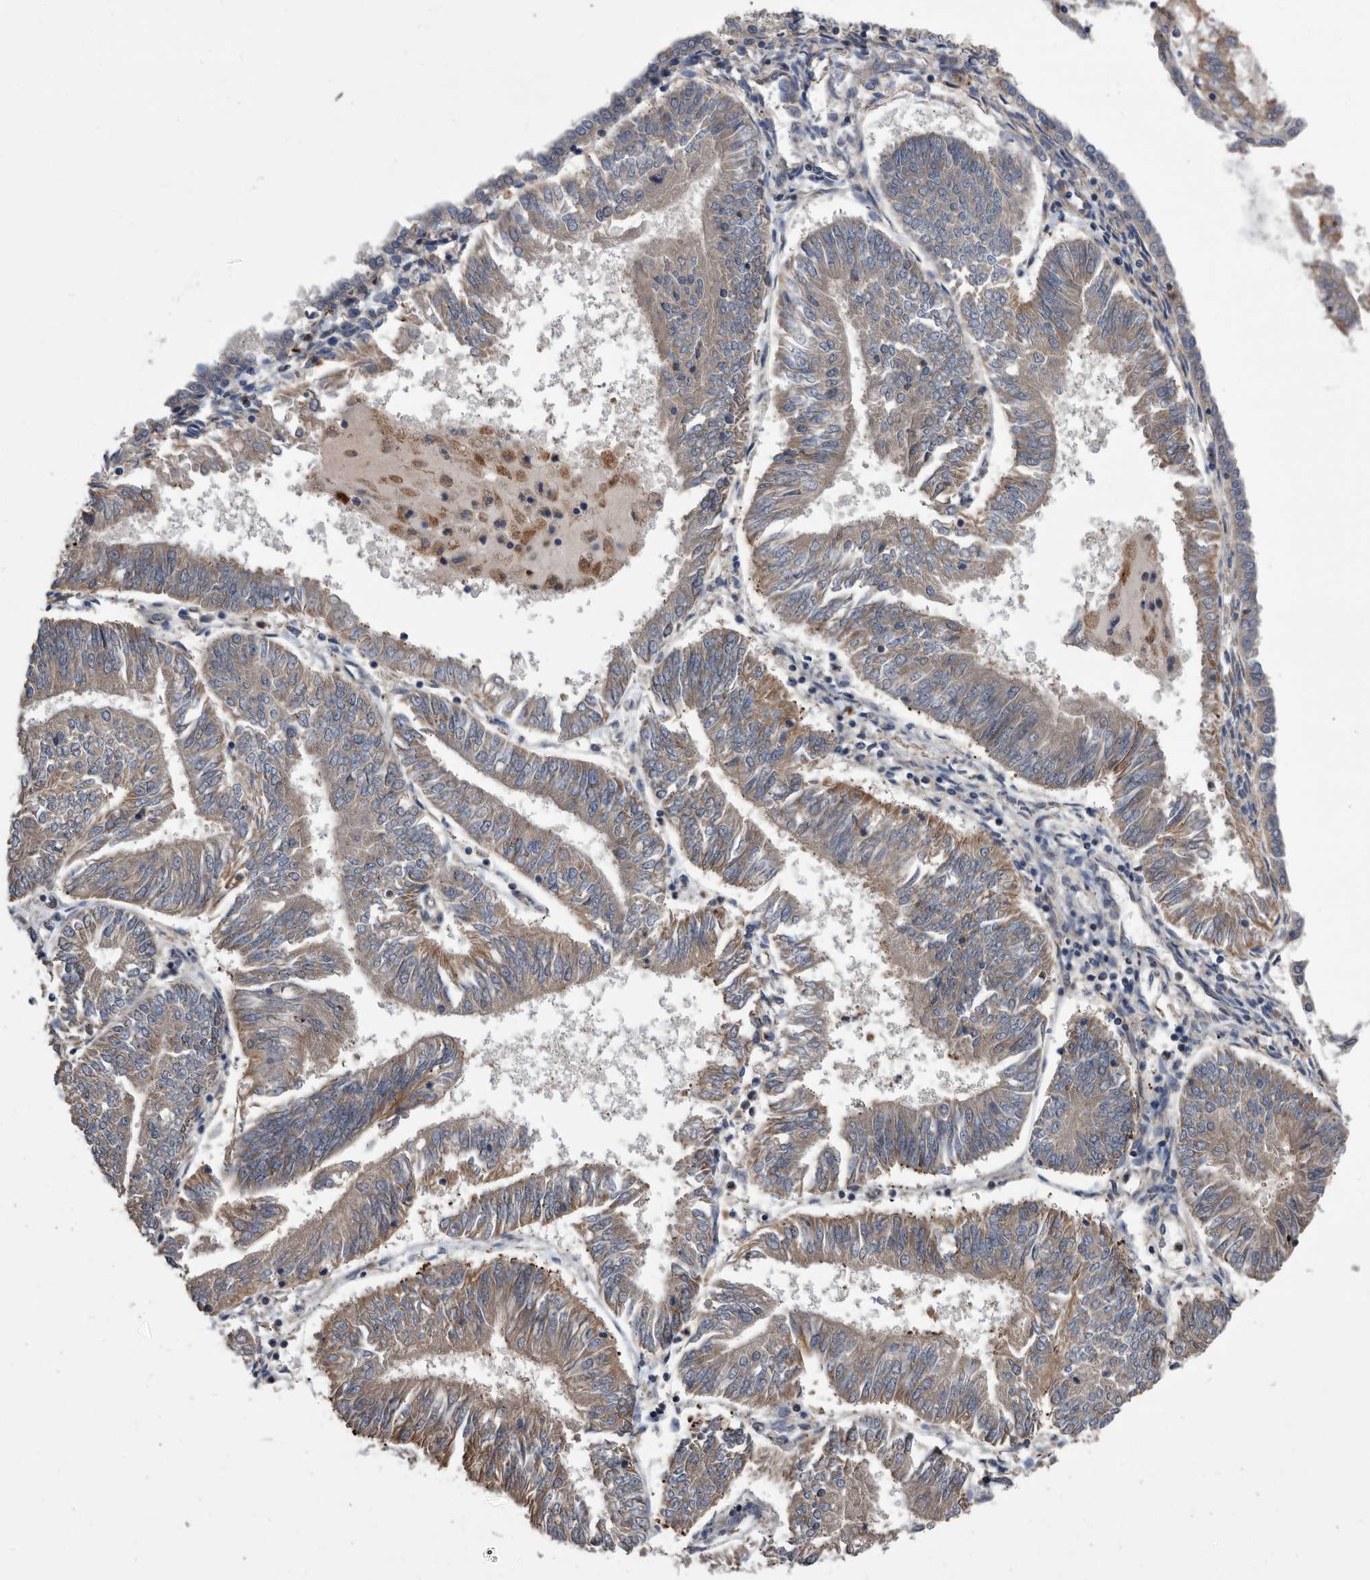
{"staining": {"intensity": "weak", "quantity": "25%-75%", "location": "cytoplasmic/membranous"}, "tissue": "endometrial cancer", "cell_type": "Tumor cells", "image_type": "cancer", "snomed": [{"axis": "morphology", "description": "Adenocarcinoma, NOS"}, {"axis": "topography", "description": "Endometrium"}], "caption": "Endometrial cancer (adenocarcinoma) was stained to show a protein in brown. There is low levels of weak cytoplasmic/membranous staining in approximately 25%-75% of tumor cells.", "gene": "SERINC2", "patient": {"sex": "female", "age": 58}}